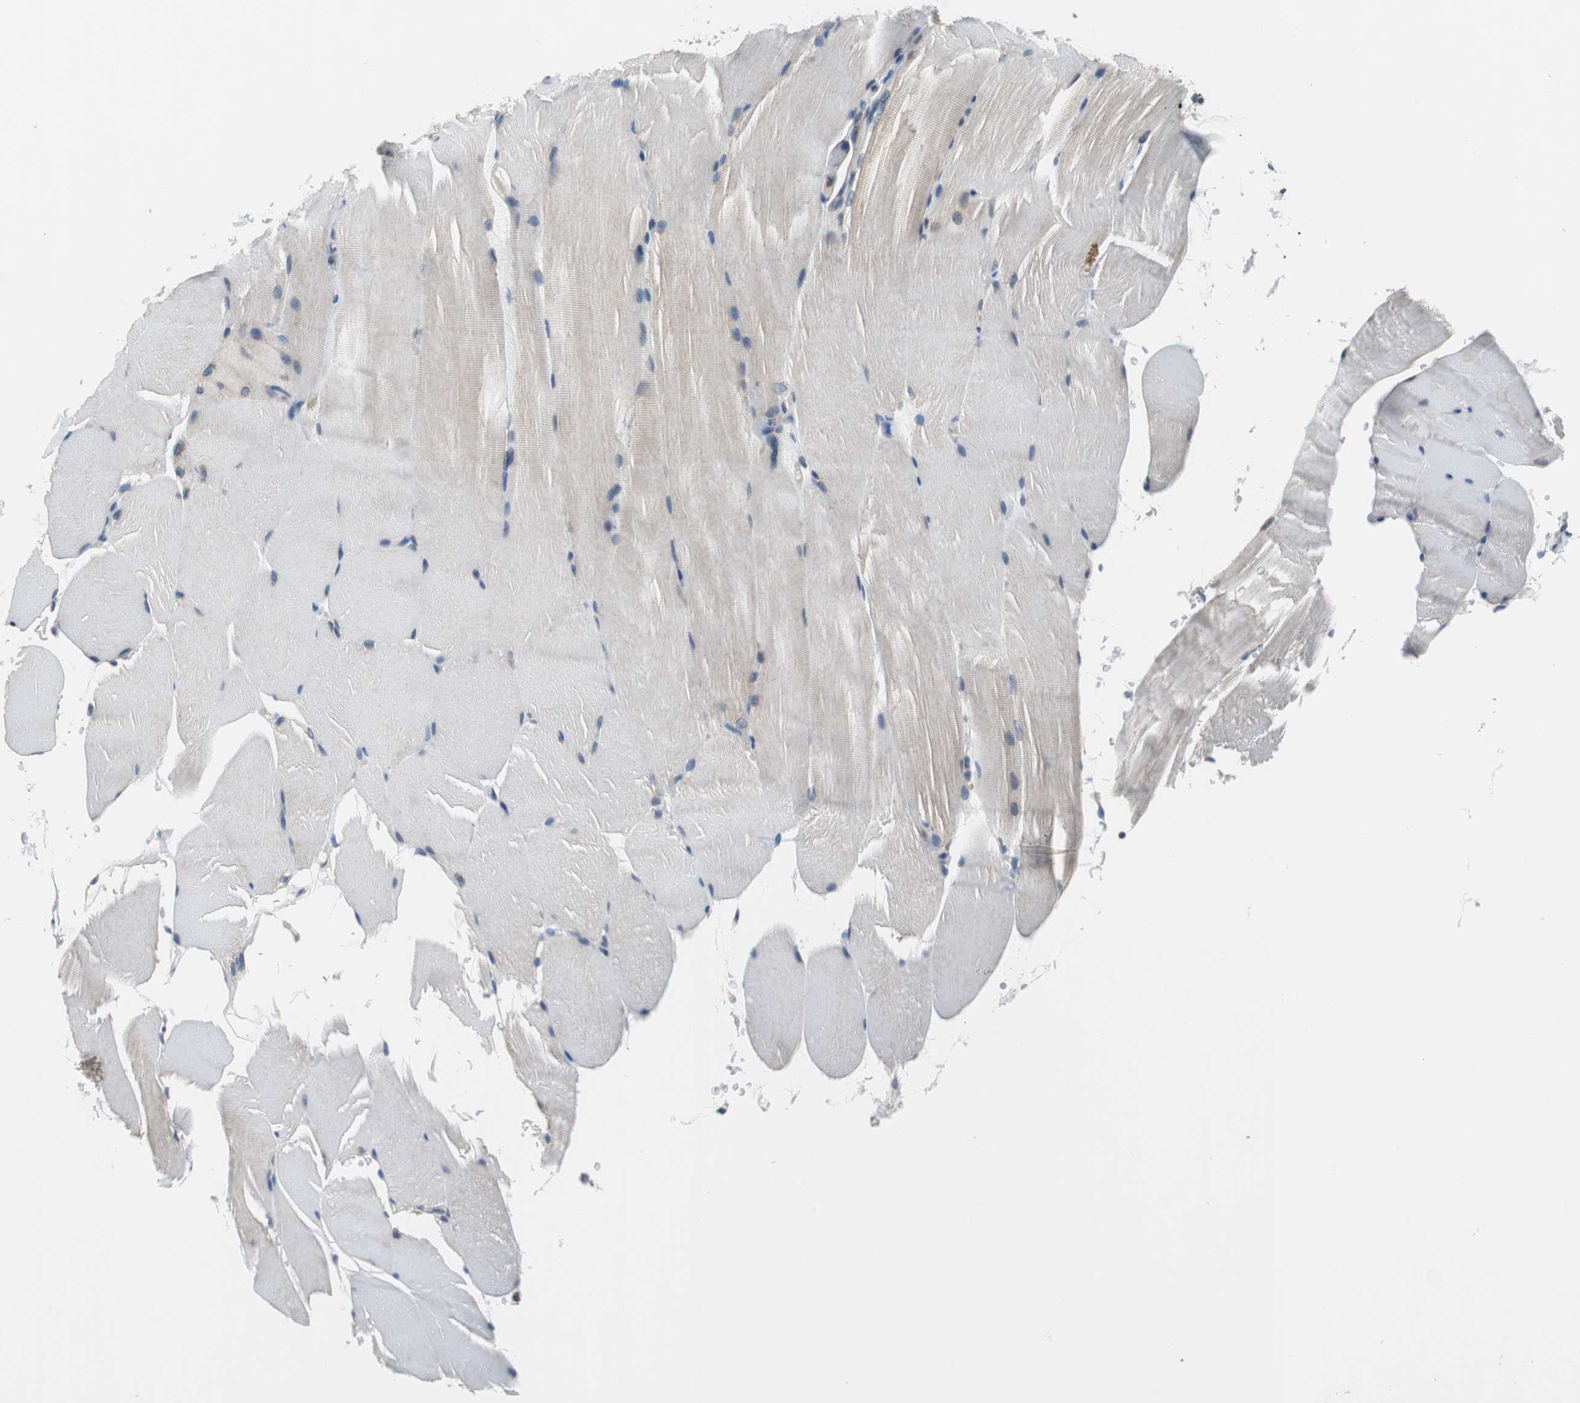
{"staining": {"intensity": "weak", "quantity": "<25%", "location": "cytoplasmic/membranous"}, "tissue": "skeletal muscle", "cell_type": "Myocytes", "image_type": "normal", "snomed": [{"axis": "morphology", "description": "Normal tissue, NOS"}, {"axis": "topography", "description": "Skeletal muscle"}, {"axis": "topography", "description": "Parathyroid gland"}], "caption": "Immunohistochemistry of normal human skeletal muscle exhibits no expression in myocytes. (DAB (3,3'-diaminobenzidine) immunohistochemistry (IHC) visualized using brightfield microscopy, high magnification).", "gene": "CNOT3", "patient": {"sex": "female", "age": 37}}